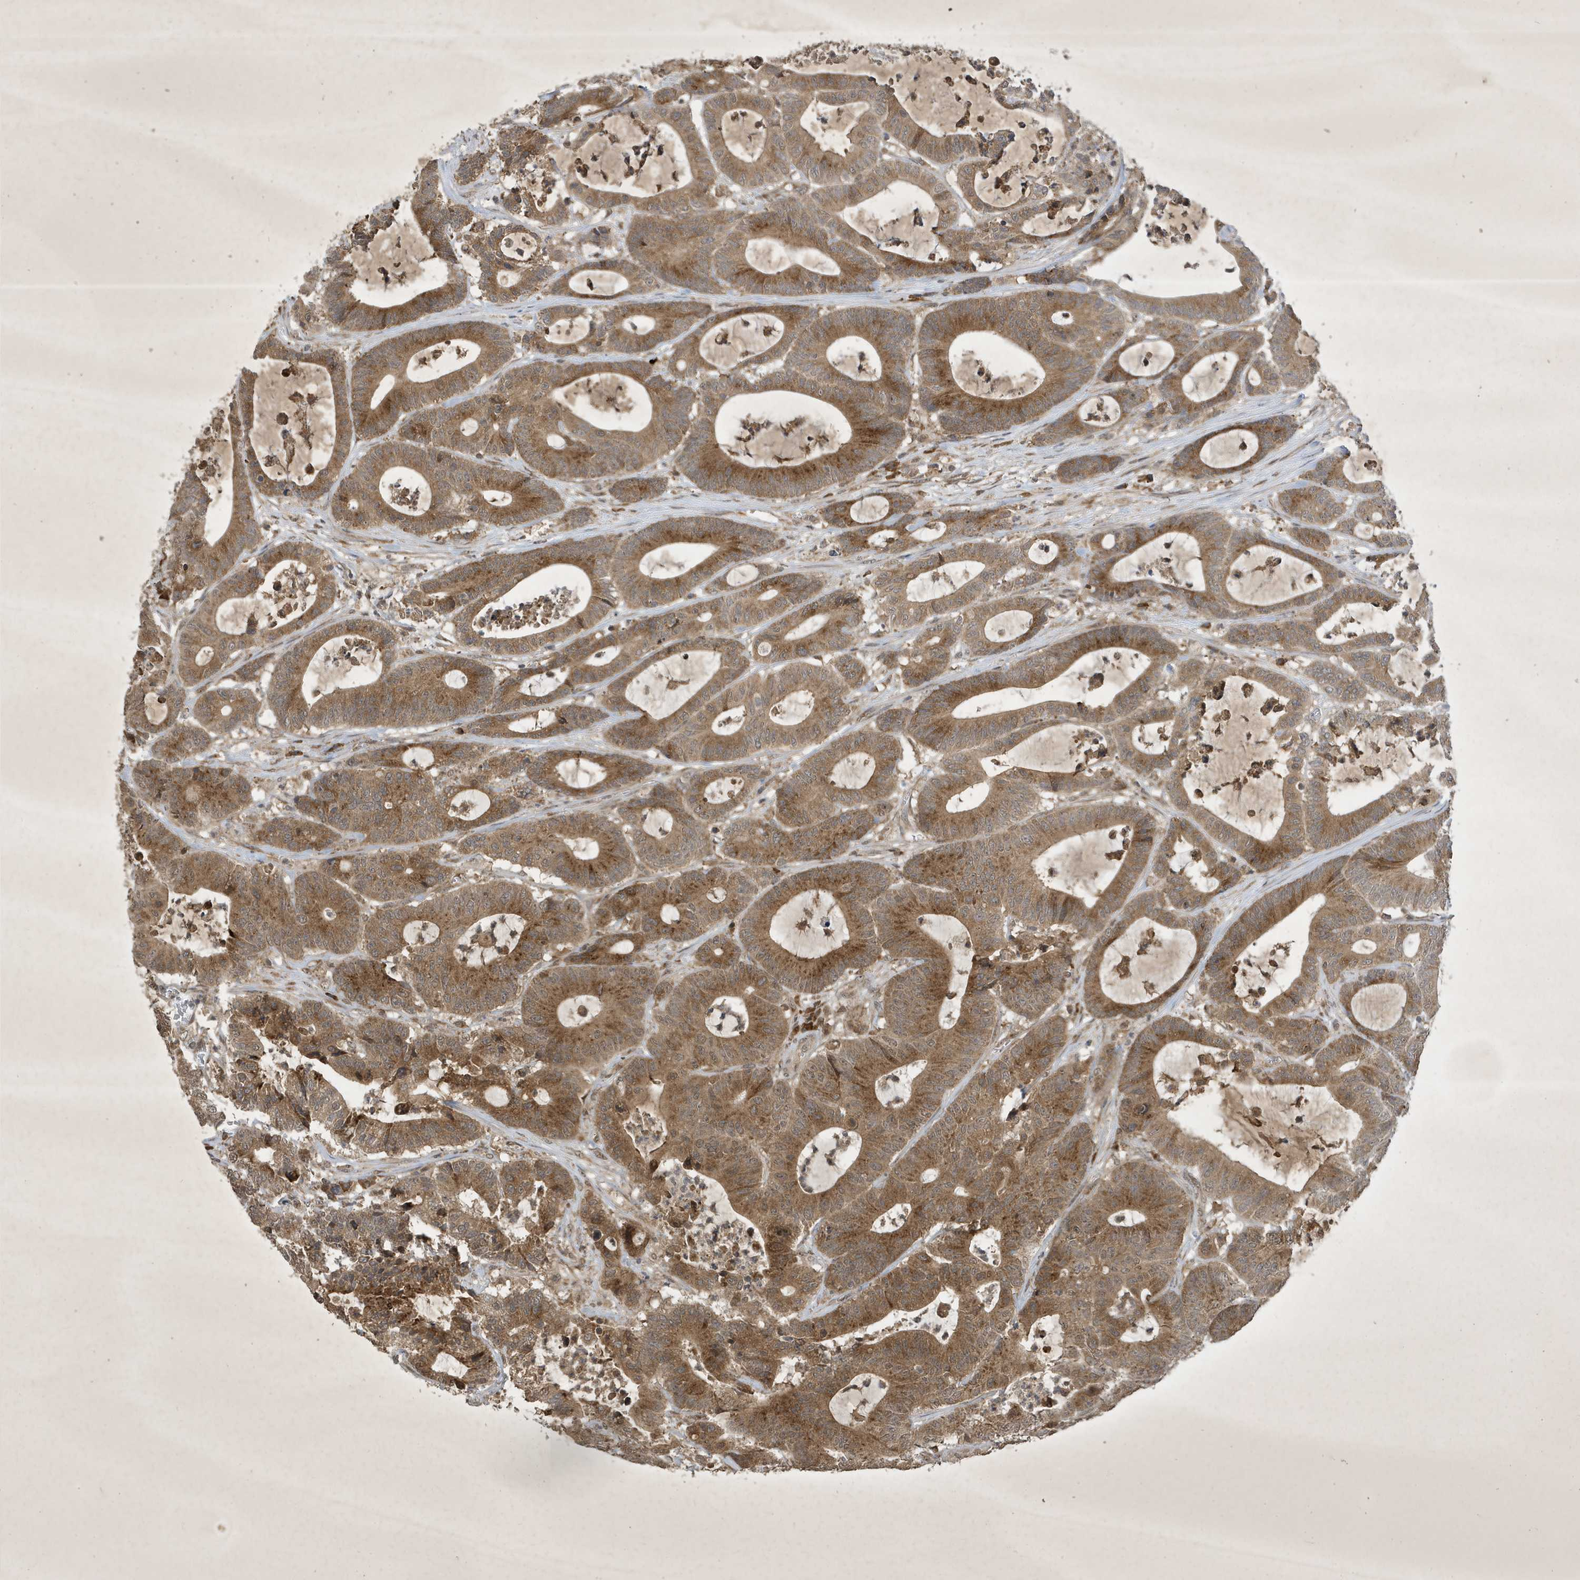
{"staining": {"intensity": "moderate", "quantity": ">75%", "location": "cytoplasmic/membranous"}, "tissue": "colorectal cancer", "cell_type": "Tumor cells", "image_type": "cancer", "snomed": [{"axis": "morphology", "description": "Adenocarcinoma, NOS"}, {"axis": "topography", "description": "Colon"}], "caption": "A histopathology image of human colorectal cancer (adenocarcinoma) stained for a protein shows moderate cytoplasmic/membranous brown staining in tumor cells. Using DAB (brown) and hematoxylin (blue) stains, captured at high magnification using brightfield microscopy.", "gene": "STX10", "patient": {"sex": "female", "age": 84}}